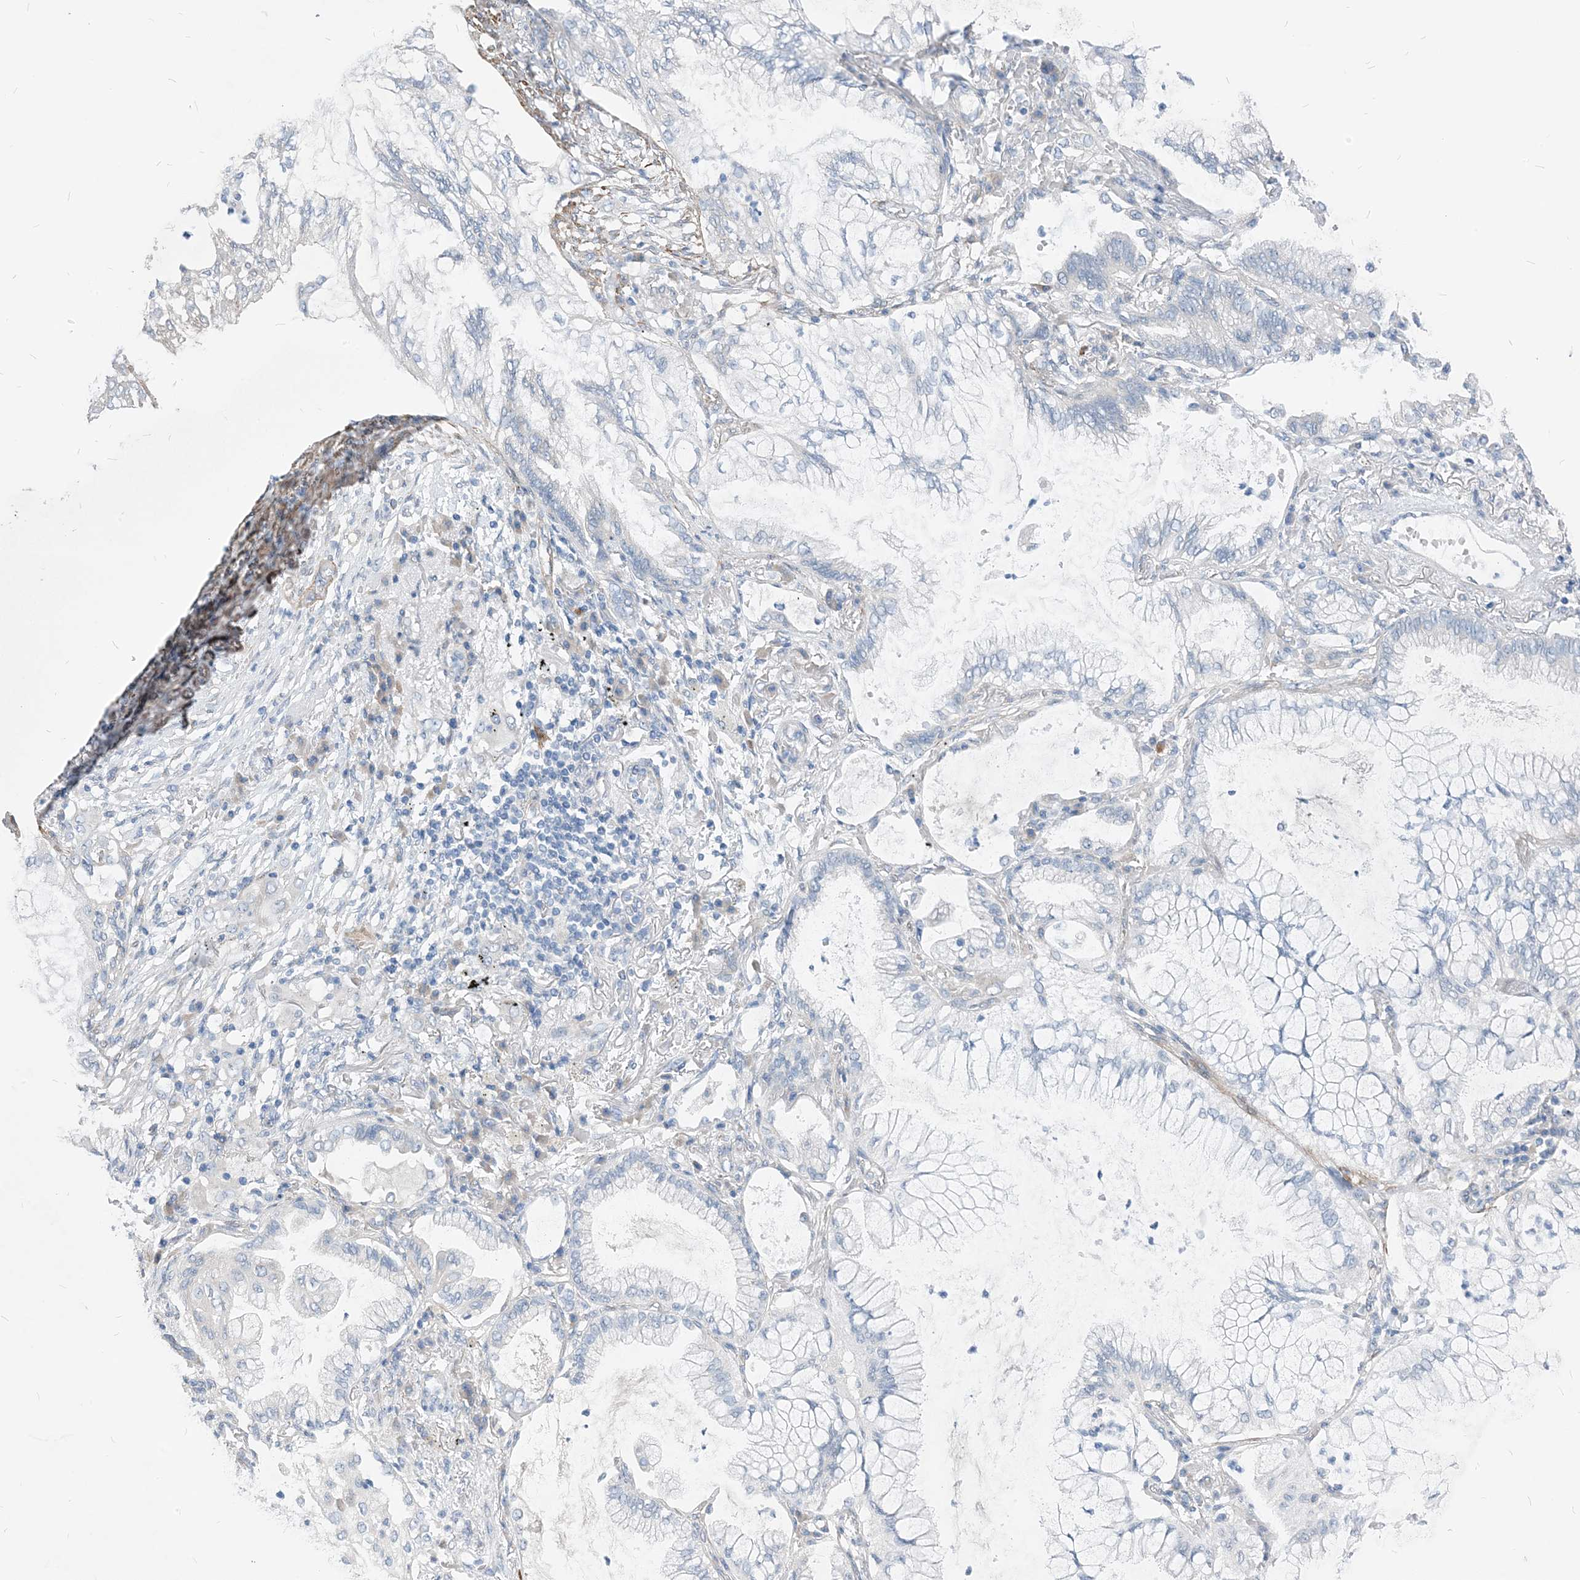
{"staining": {"intensity": "negative", "quantity": "none", "location": "none"}, "tissue": "lung cancer", "cell_type": "Tumor cells", "image_type": "cancer", "snomed": [{"axis": "morphology", "description": "Adenocarcinoma, NOS"}, {"axis": "topography", "description": "Lung"}], "caption": "Adenocarcinoma (lung) was stained to show a protein in brown. There is no significant staining in tumor cells.", "gene": "PLEKHA3", "patient": {"sex": "female", "age": 70}}